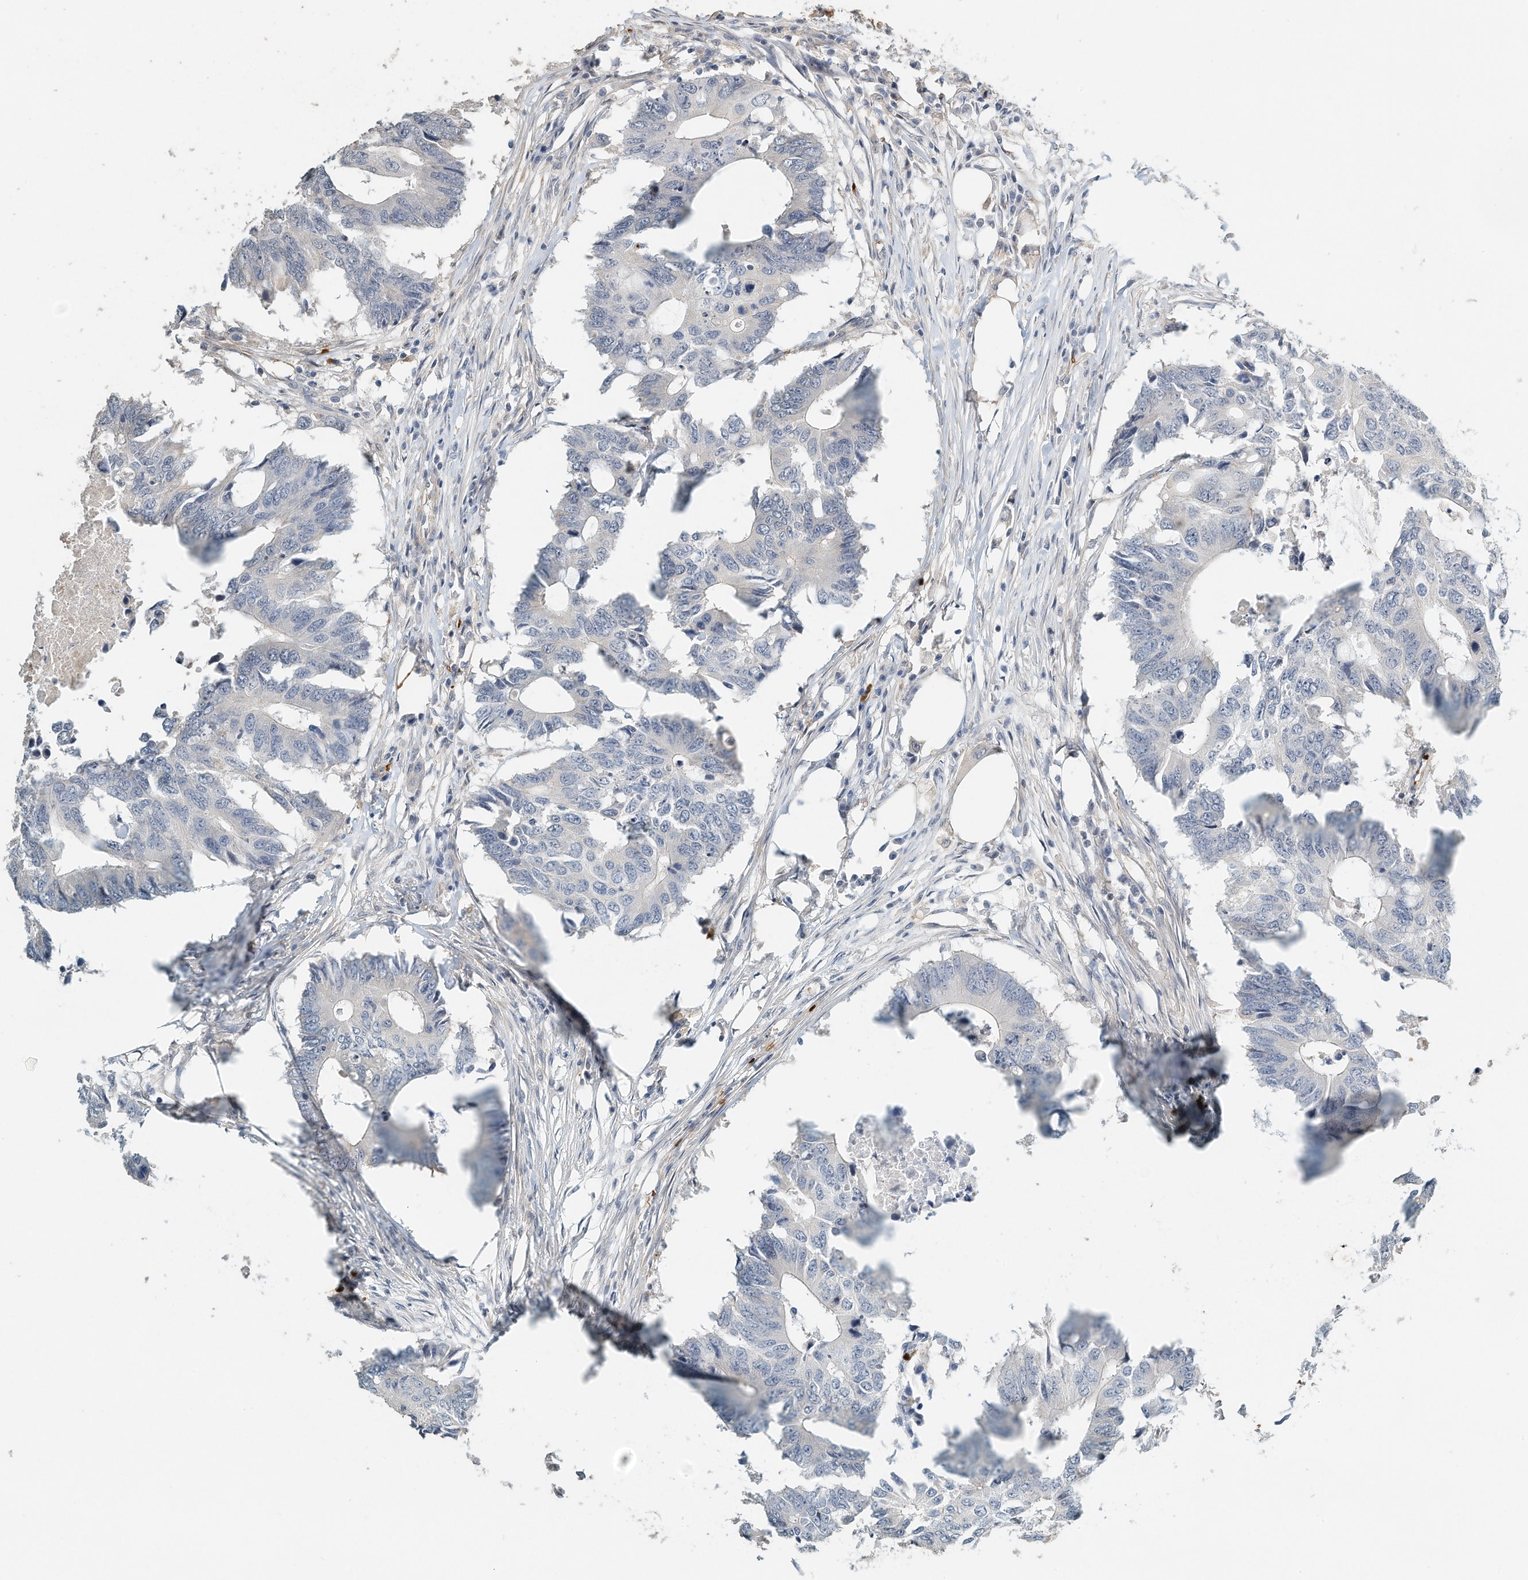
{"staining": {"intensity": "negative", "quantity": "none", "location": "none"}, "tissue": "colorectal cancer", "cell_type": "Tumor cells", "image_type": "cancer", "snomed": [{"axis": "morphology", "description": "Adenocarcinoma, NOS"}, {"axis": "topography", "description": "Colon"}], "caption": "DAB (3,3'-diaminobenzidine) immunohistochemical staining of human colorectal adenocarcinoma shows no significant expression in tumor cells.", "gene": "RCAN3", "patient": {"sex": "male", "age": 71}}